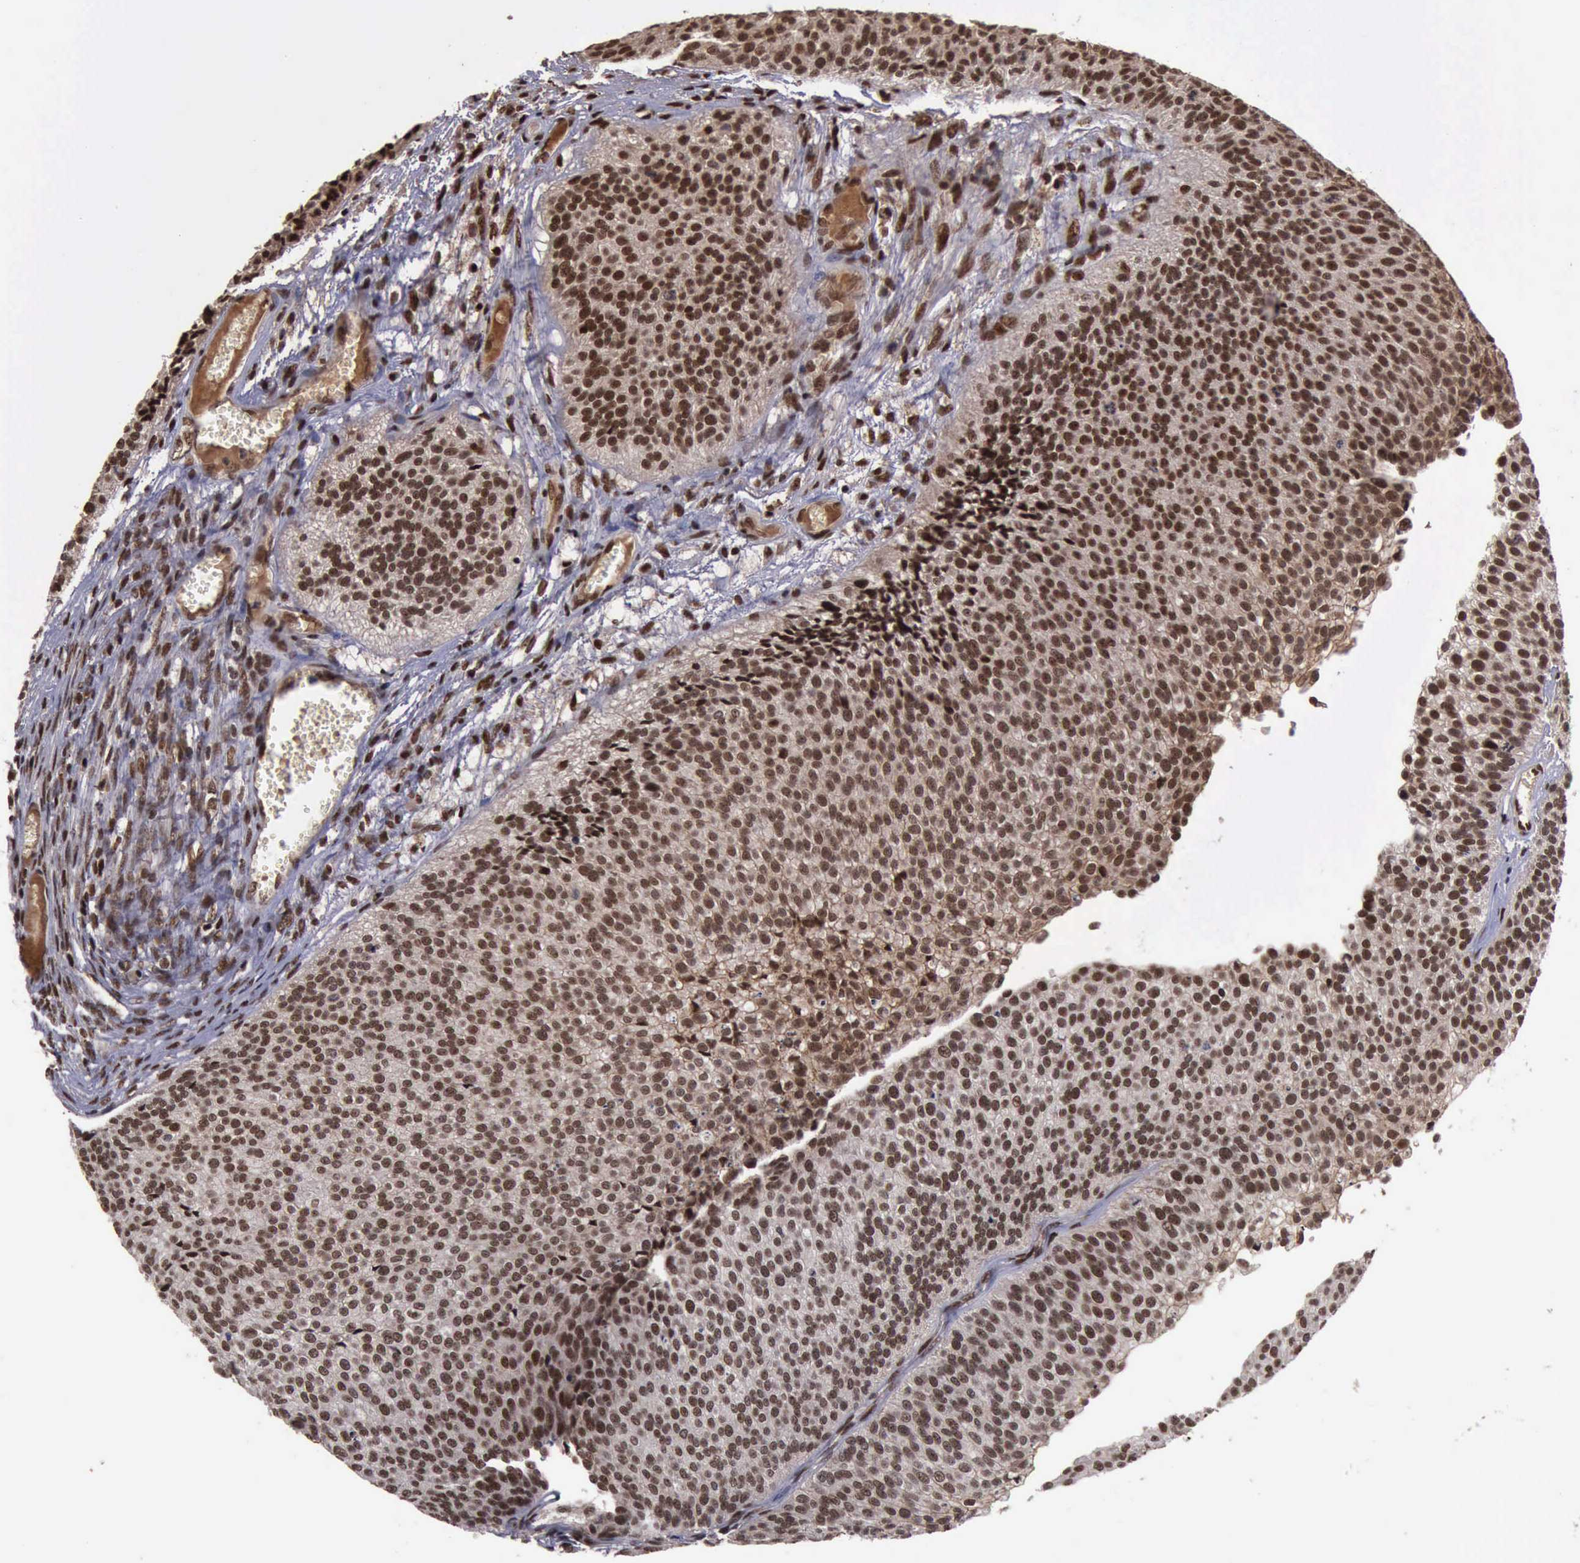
{"staining": {"intensity": "strong", "quantity": ">75%", "location": "cytoplasmic/membranous,nuclear"}, "tissue": "urothelial cancer", "cell_type": "Tumor cells", "image_type": "cancer", "snomed": [{"axis": "morphology", "description": "Urothelial carcinoma, Low grade"}, {"axis": "topography", "description": "Urinary bladder"}], "caption": "This histopathology image shows IHC staining of urothelial cancer, with high strong cytoplasmic/membranous and nuclear positivity in approximately >75% of tumor cells.", "gene": "TRMT2A", "patient": {"sex": "male", "age": 84}}